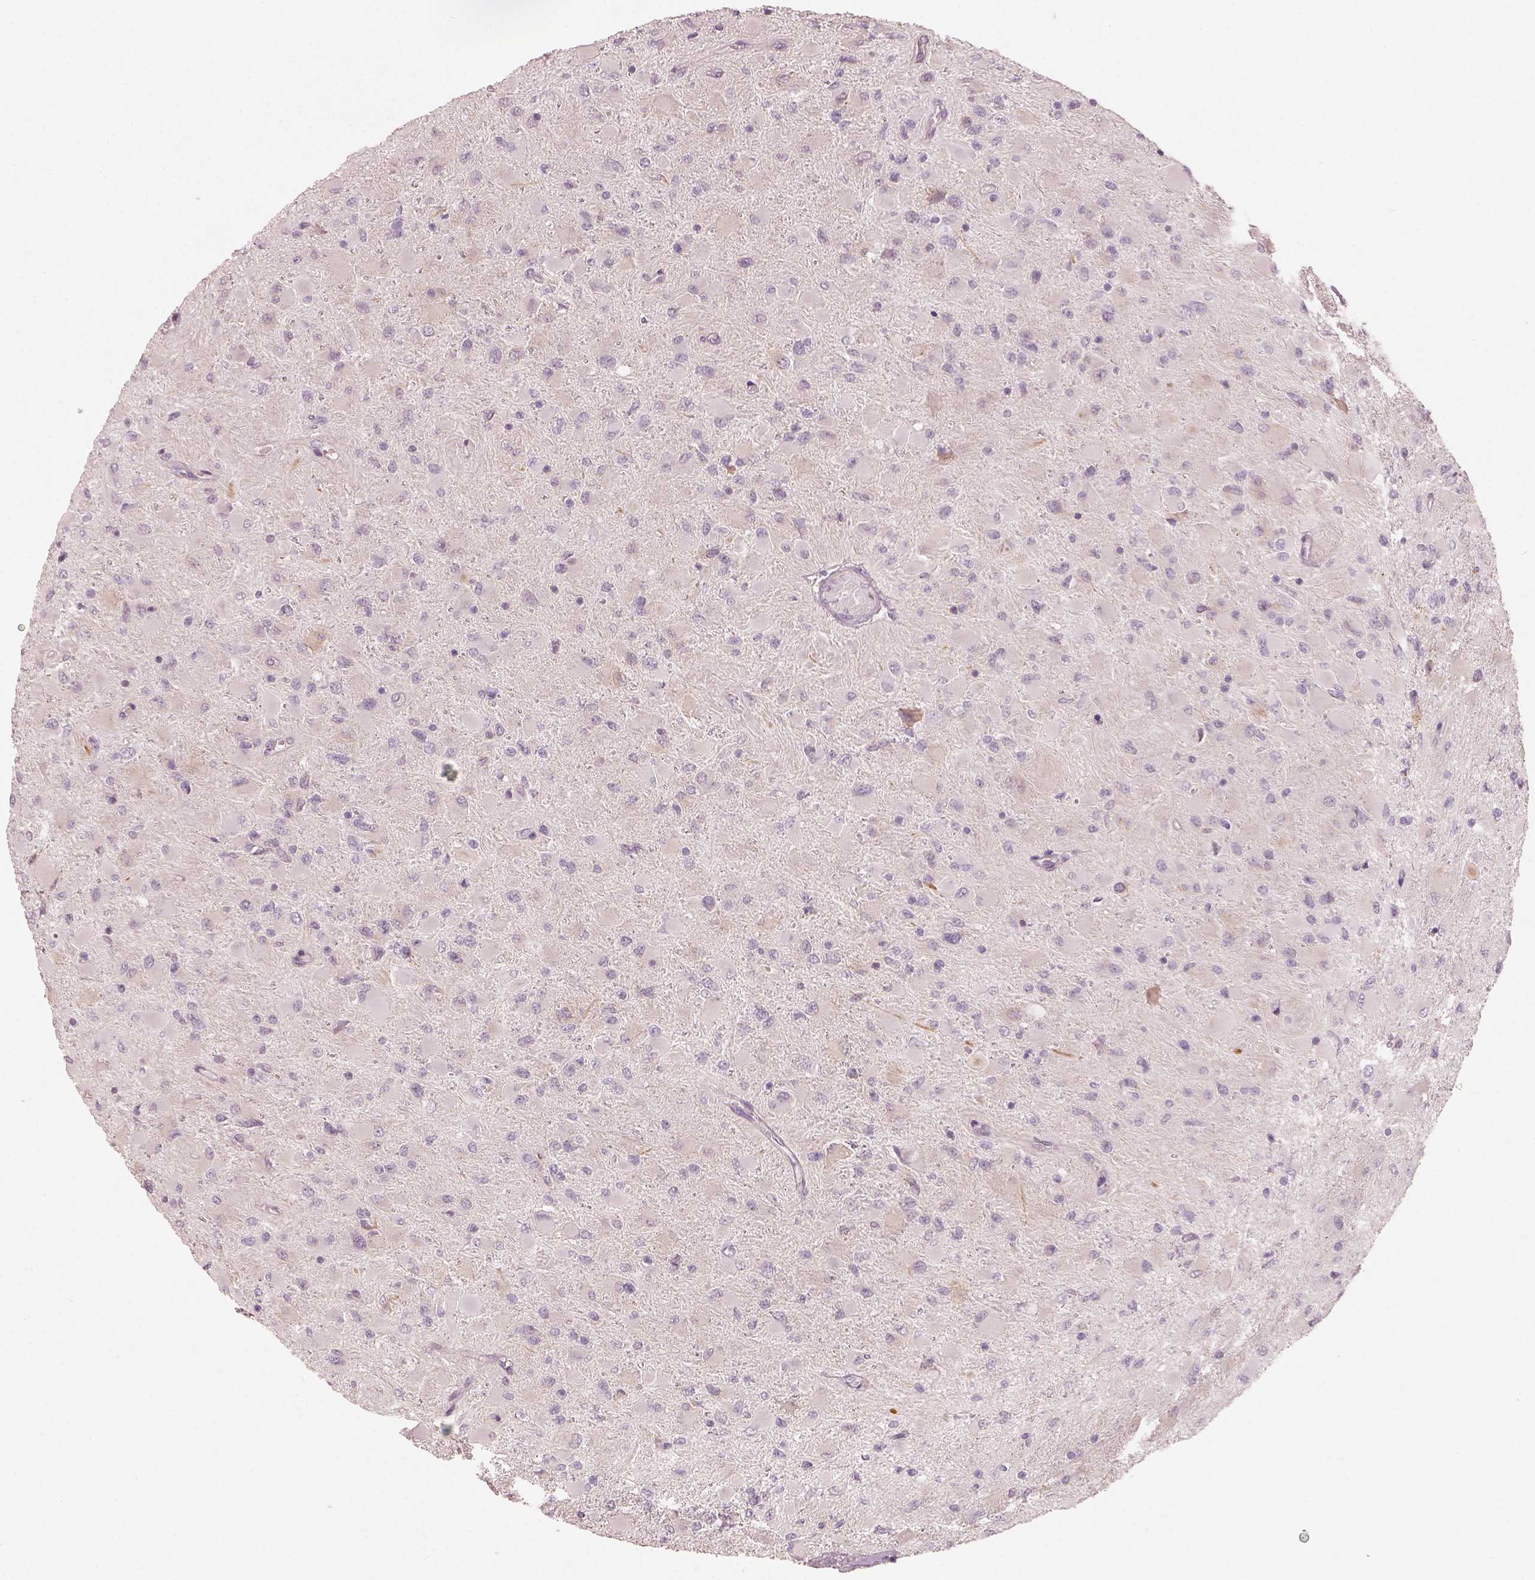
{"staining": {"intensity": "negative", "quantity": "none", "location": "none"}, "tissue": "glioma", "cell_type": "Tumor cells", "image_type": "cancer", "snomed": [{"axis": "morphology", "description": "Glioma, malignant, High grade"}, {"axis": "topography", "description": "Cerebral cortex"}], "caption": "Immunohistochemical staining of human malignant high-grade glioma shows no significant expression in tumor cells.", "gene": "CDS1", "patient": {"sex": "female", "age": 36}}